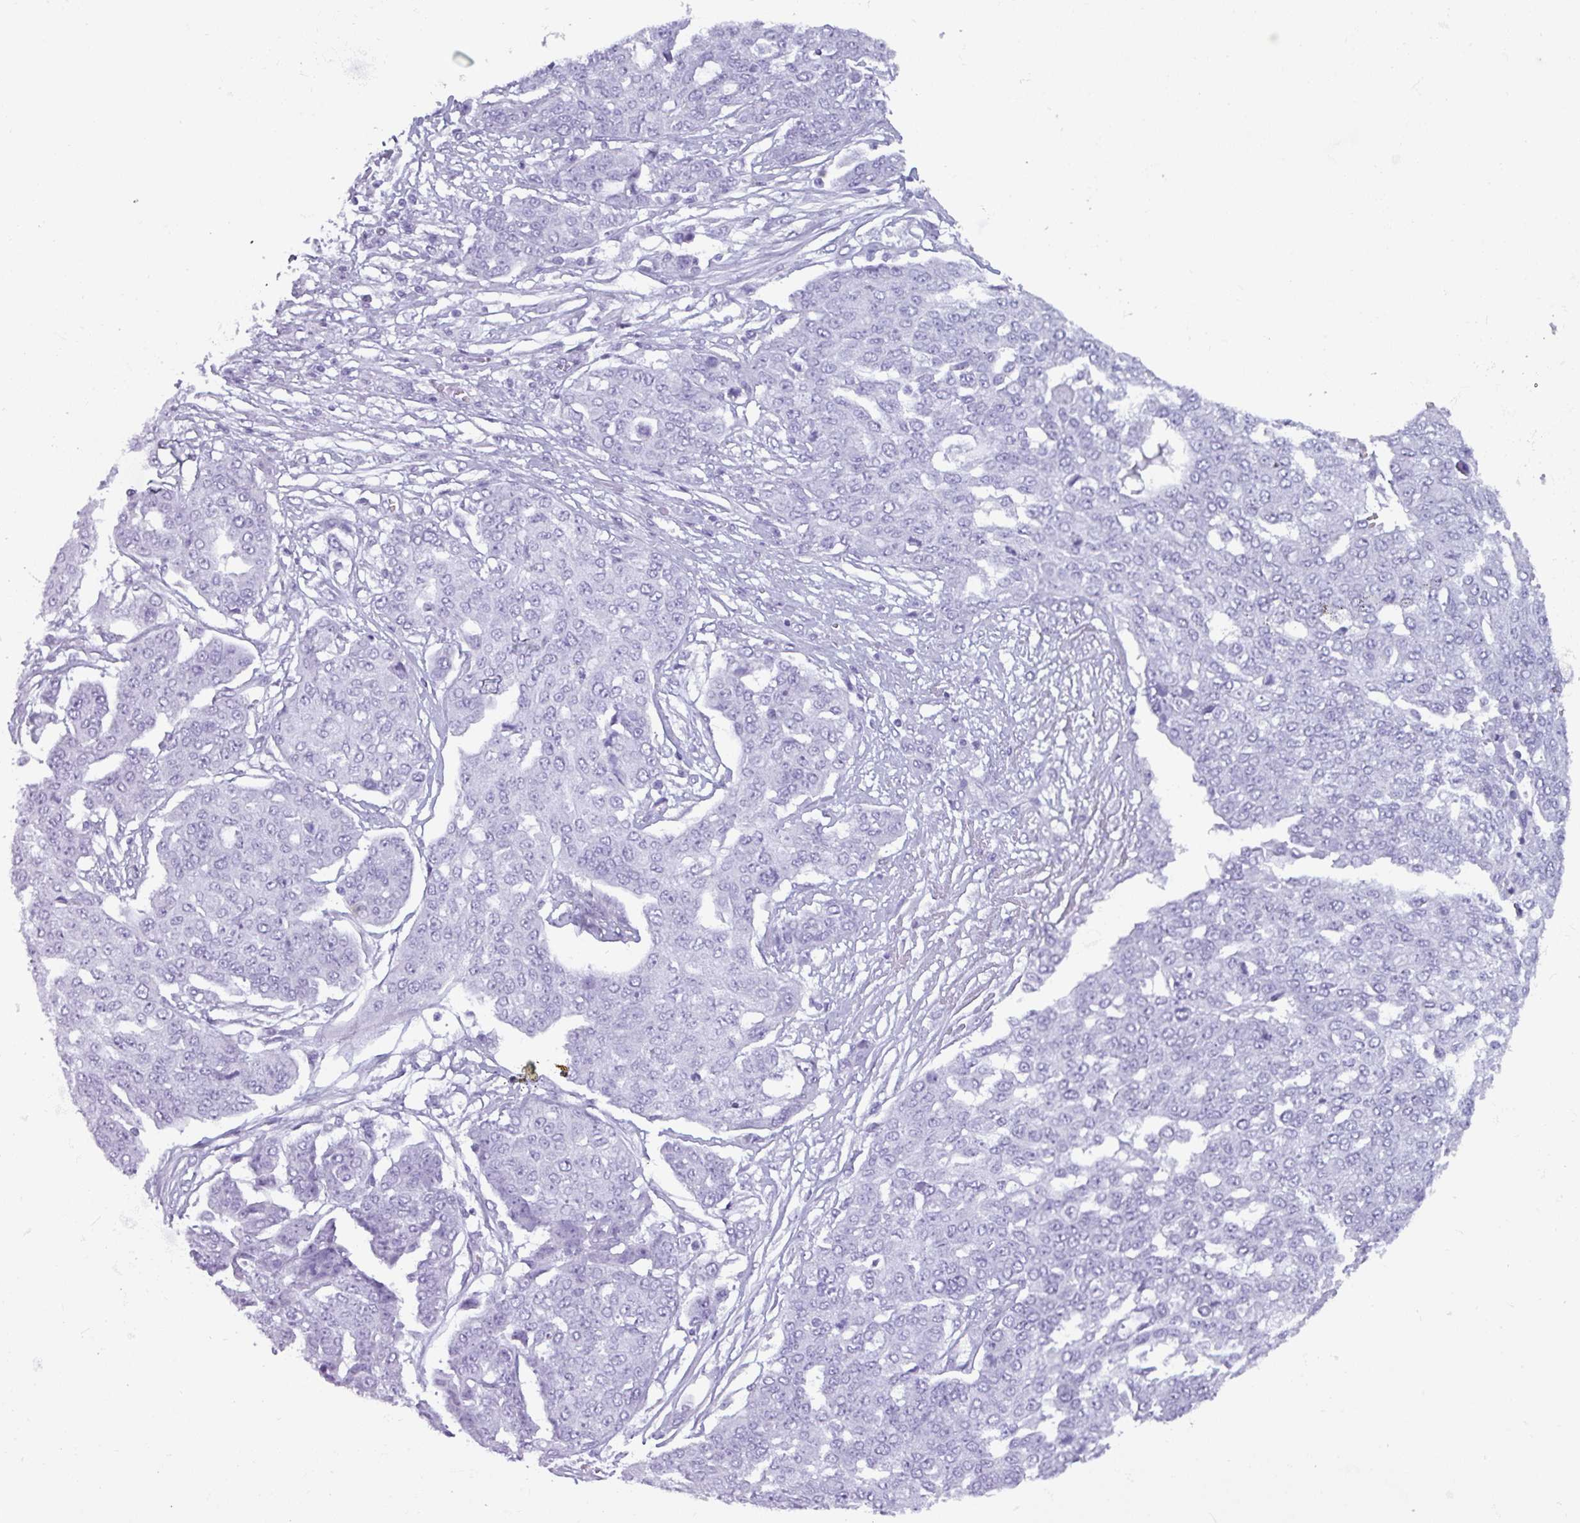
{"staining": {"intensity": "negative", "quantity": "none", "location": "none"}, "tissue": "ovarian cancer", "cell_type": "Tumor cells", "image_type": "cancer", "snomed": [{"axis": "morphology", "description": "Cystadenocarcinoma, serous, NOS"}, {"axis": "topography", "description": "Soft tissue"}, {"axis": "topography", "description": "Ovary"}], "caption": "The photomicrograph reveals no staining of tumor cells in serous cystadenocarcinoma (ovarian). Nuclei are stained in blue.", "gene": "CRYBB2", "patient": {"sex": "female", "age": 57}}